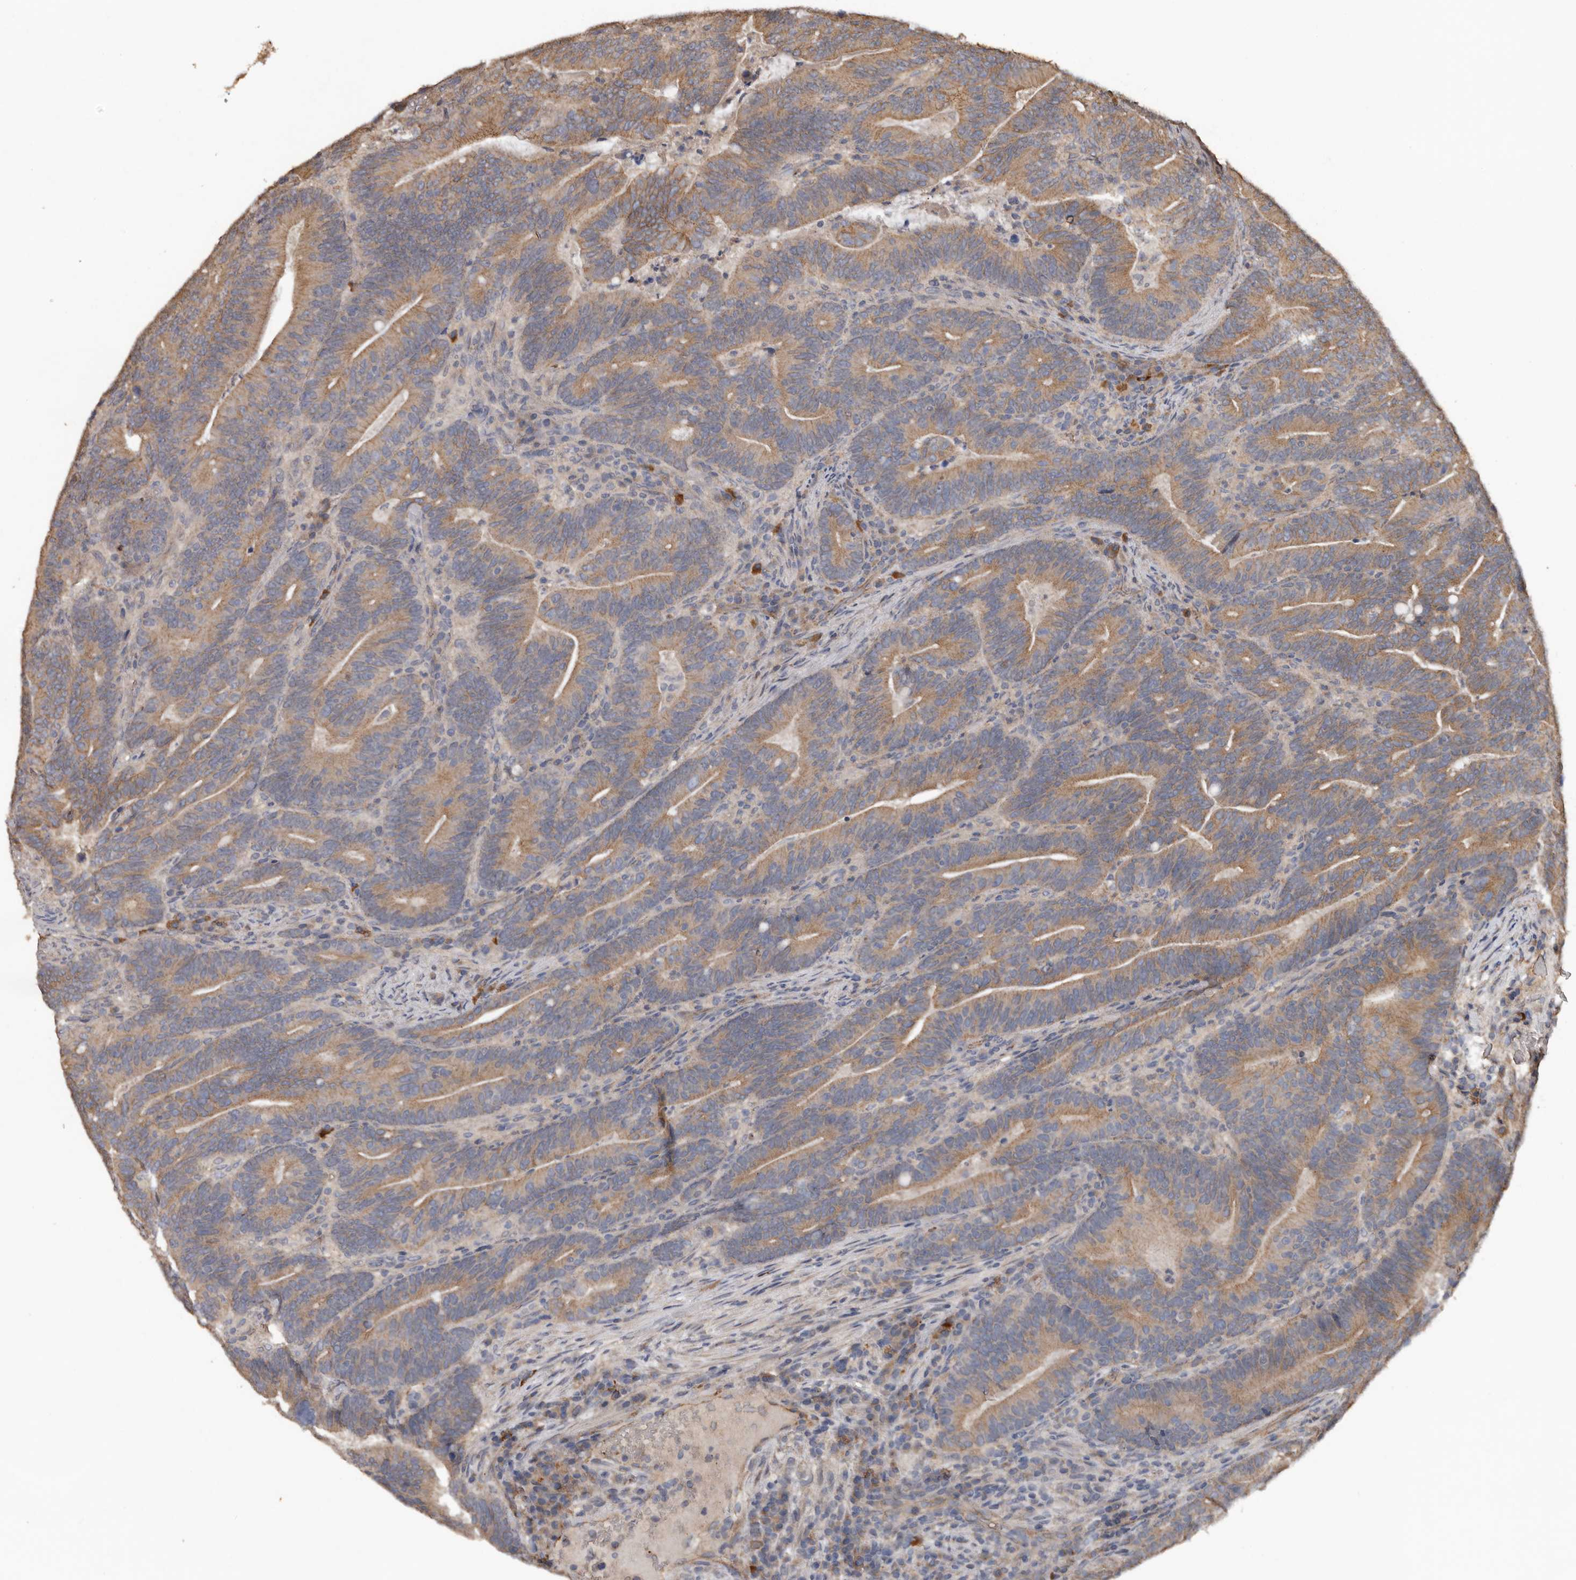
{"staining": {"intensity": "moderate", "quantity": "25%-75%", "location": "cytoplasmic/membranous"}, "tissue": "colorectal cancer", "cell_type": "Tumor cells", "image_type": "cancer", "snomed": [{"axis": "morphology", "description": "Adenocarcinoma, NOS"}, {"axis": "topography", "description": "Colon"}], "caption": "Adenocarcinoma (colorectal) stained for a protein (brown) reveals moderate cytoplasmic/membranous positive positivity in about 25%-75% of tumor cells.", "gene": "HYAL4", "patient": {"sex": "female", "age": 66}}